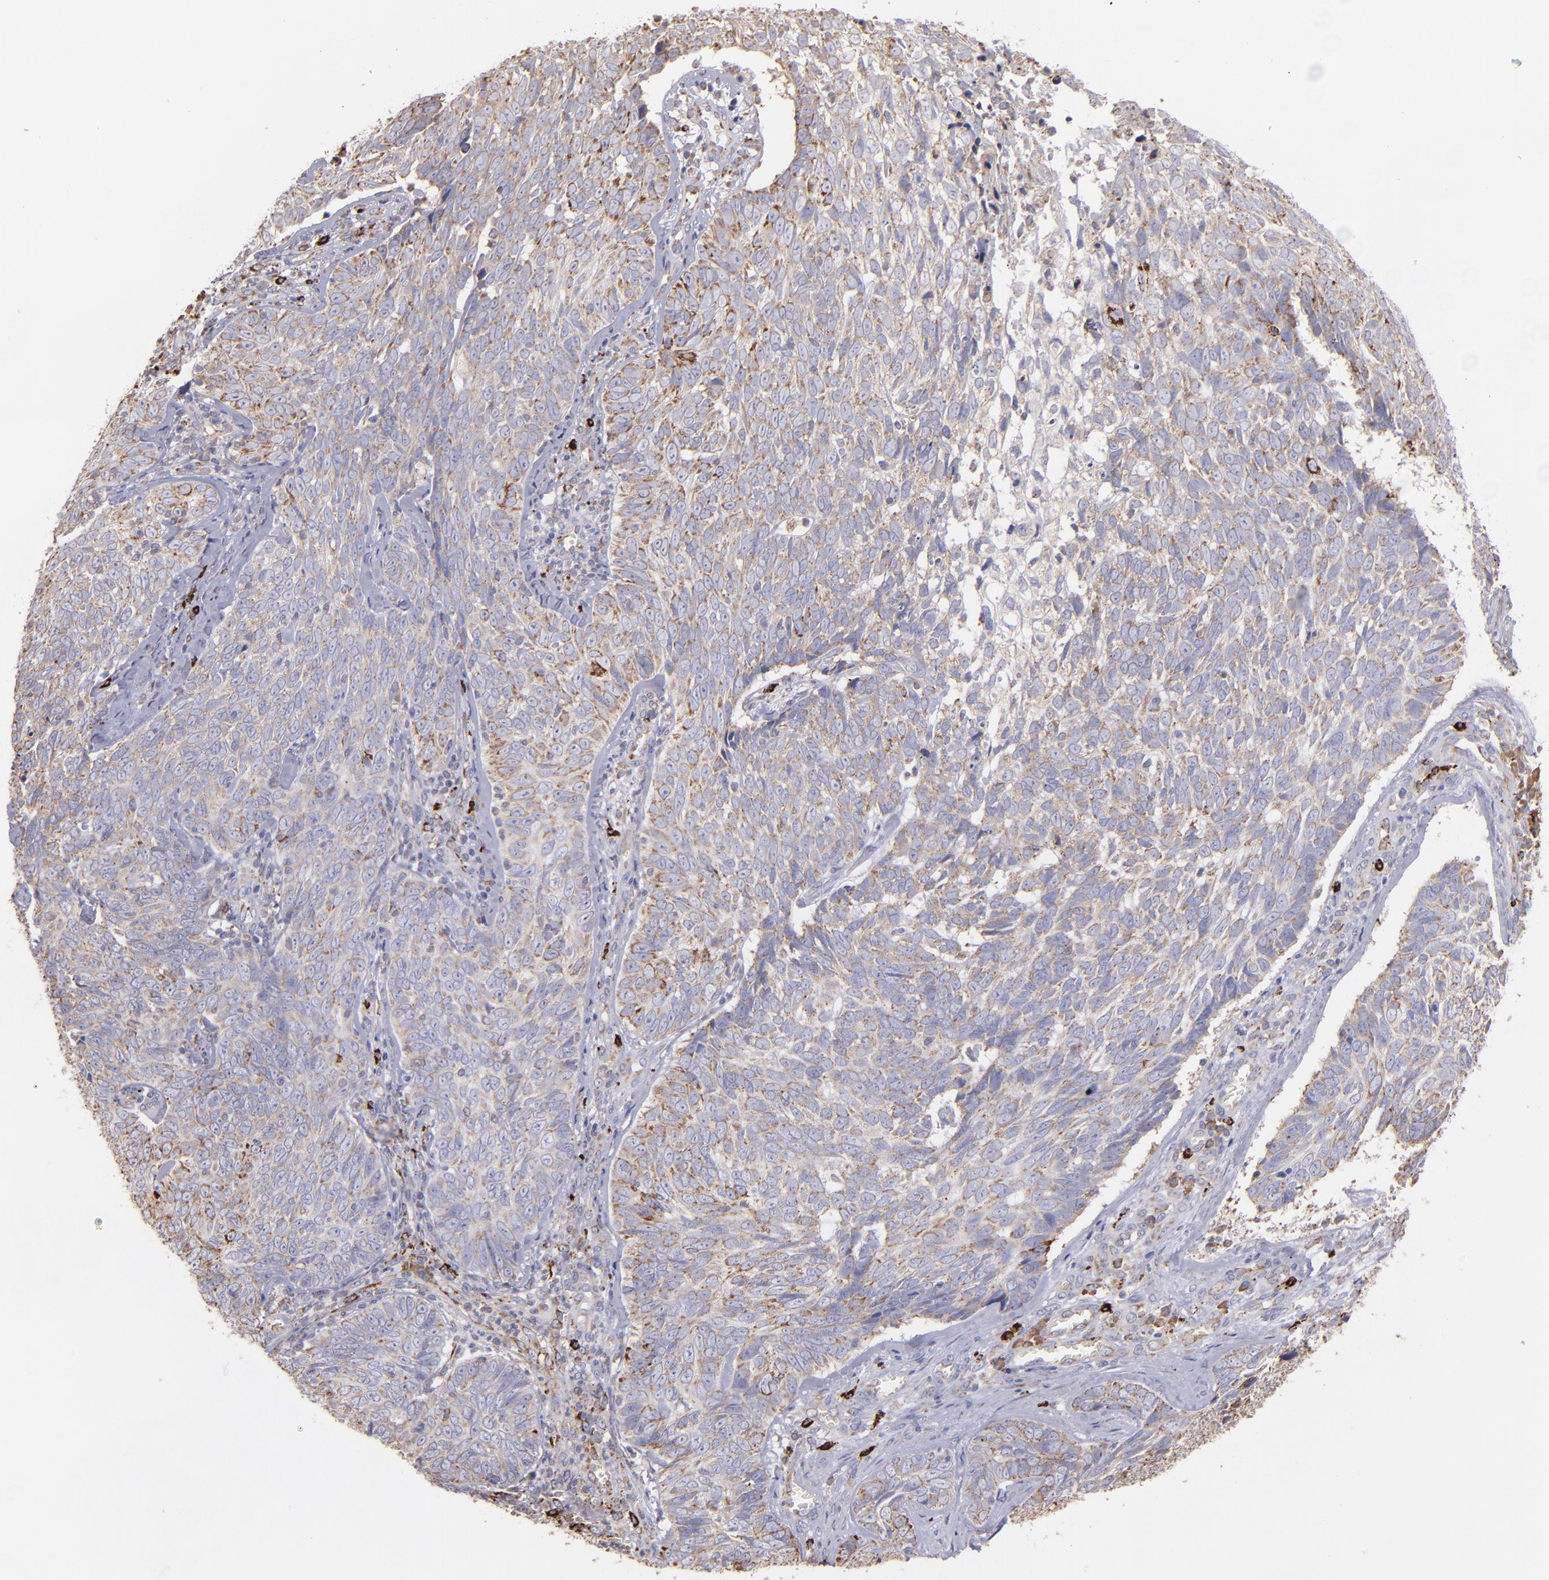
{"staining": {"intensity": "weak", "quantity": ">75%", "location": "cytoplasmic/membranous"}, "tissue": "skin cancer", "cell_type": "Tumor cells", "image_type": "cancer", "snomed": [{"axis": "morphology", "description": "Basal cell carcinoma"}, {"axis": "topography", "description": "Skin"}], "caption": "An image of basal cell carcinoma (skin) stained for a protein shows weak cytoplasmic/membranous brown staining in tumor cells.", "gene": "MAOB", "patient": {"sex": "male", "age": 72}}